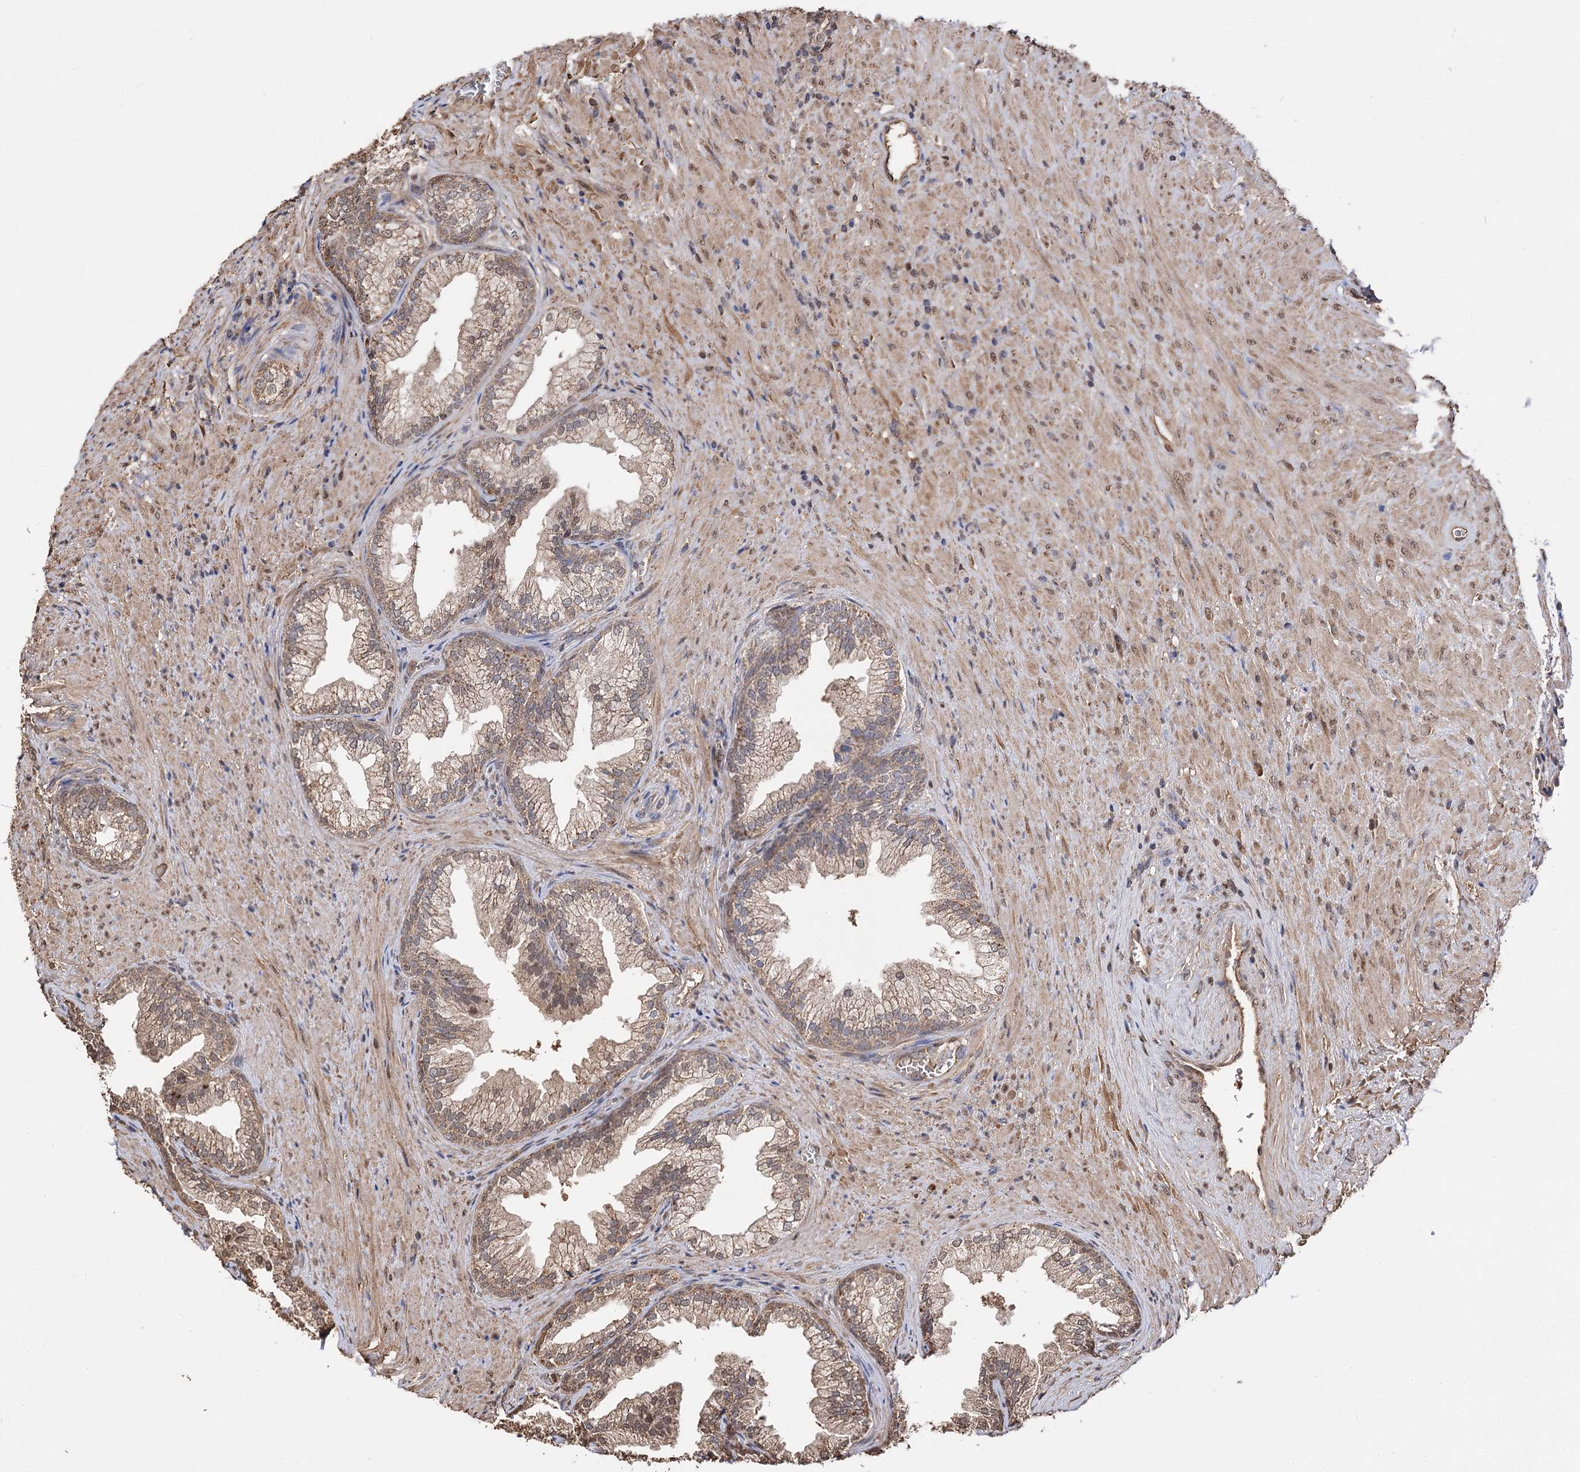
{"staining": {"intensity": "moderate", "quantity": ">75%", "location": "cytoplasmic/membranous"}, "tissue": "prostate", "cell_type": "Glandular cells", "image_type": "normal", "snomed": [{"axis": "morphology", "description": "Normal tissue, NOS"}, {"axis": "topography", "description": "Prostate"}], "caption": "The immunohistochemical stain shows moderate cytoplasmic/membranous positivity in glandular cells of unremarkable prostate.", "gene": "ARL13A", "patient": {"sex": "male", "age": 76}}